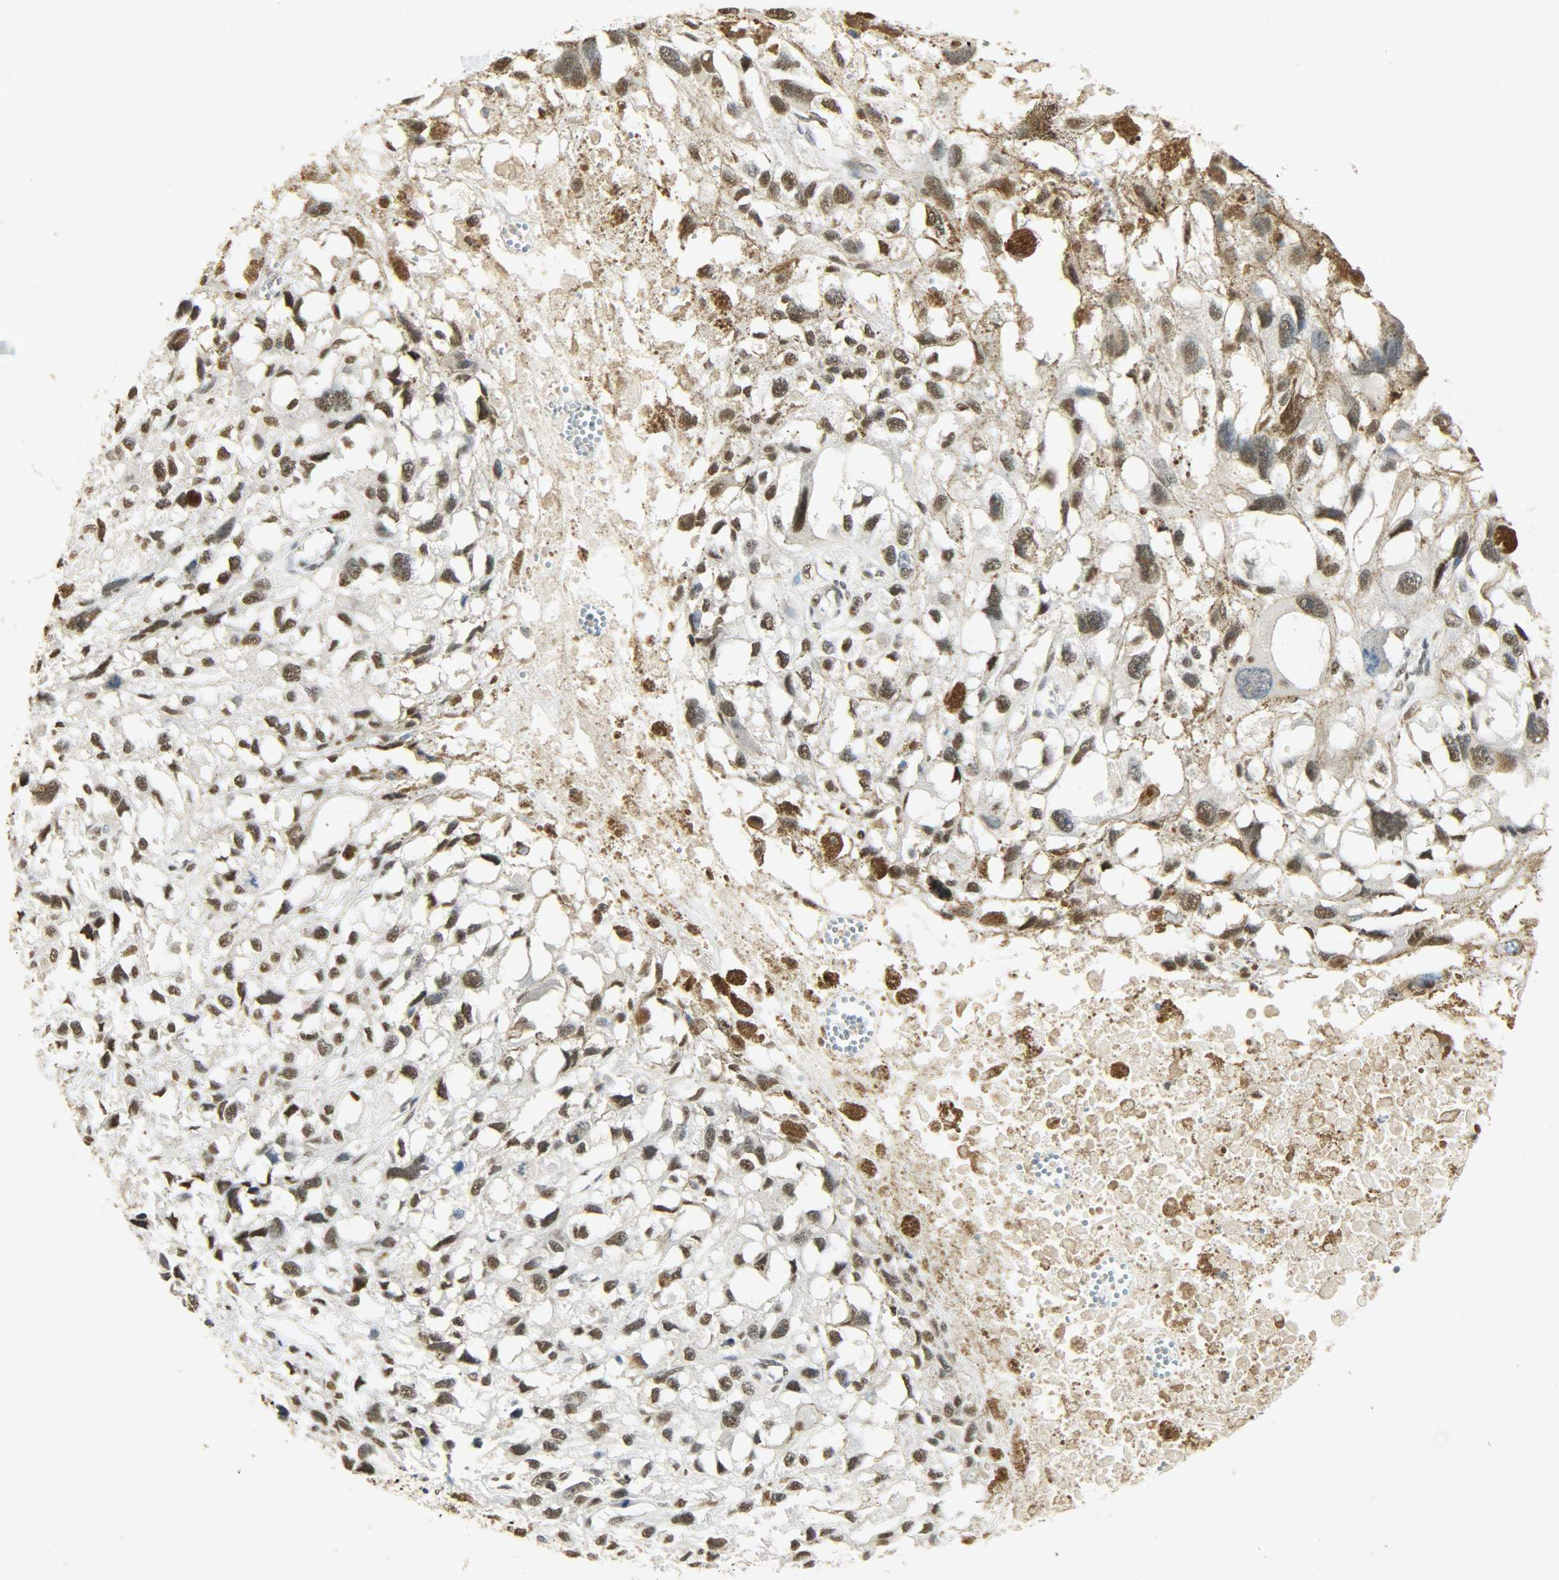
{"staining": {"intensity": "strong", "quantity": ">75%", "location": "nuclear"}, "tissue": "melanoma", "cell_type": "Tumor cells", "image_type": "cancer", "snomed": [{"axis": "morphology", "description": "Malignant melanoma, Metastatic site"}, {"axis": "topography", "description": "Lymph node"}], "caption": "This histopathology image exhibits melanoma stained with IHC to label a protein in brown. The nuclear of tumor cells show strong positivity for the protein. Nuclei are counter-stained blue.", "gene": "NGFR", "patient": {"sex": "male", "age": 59}}